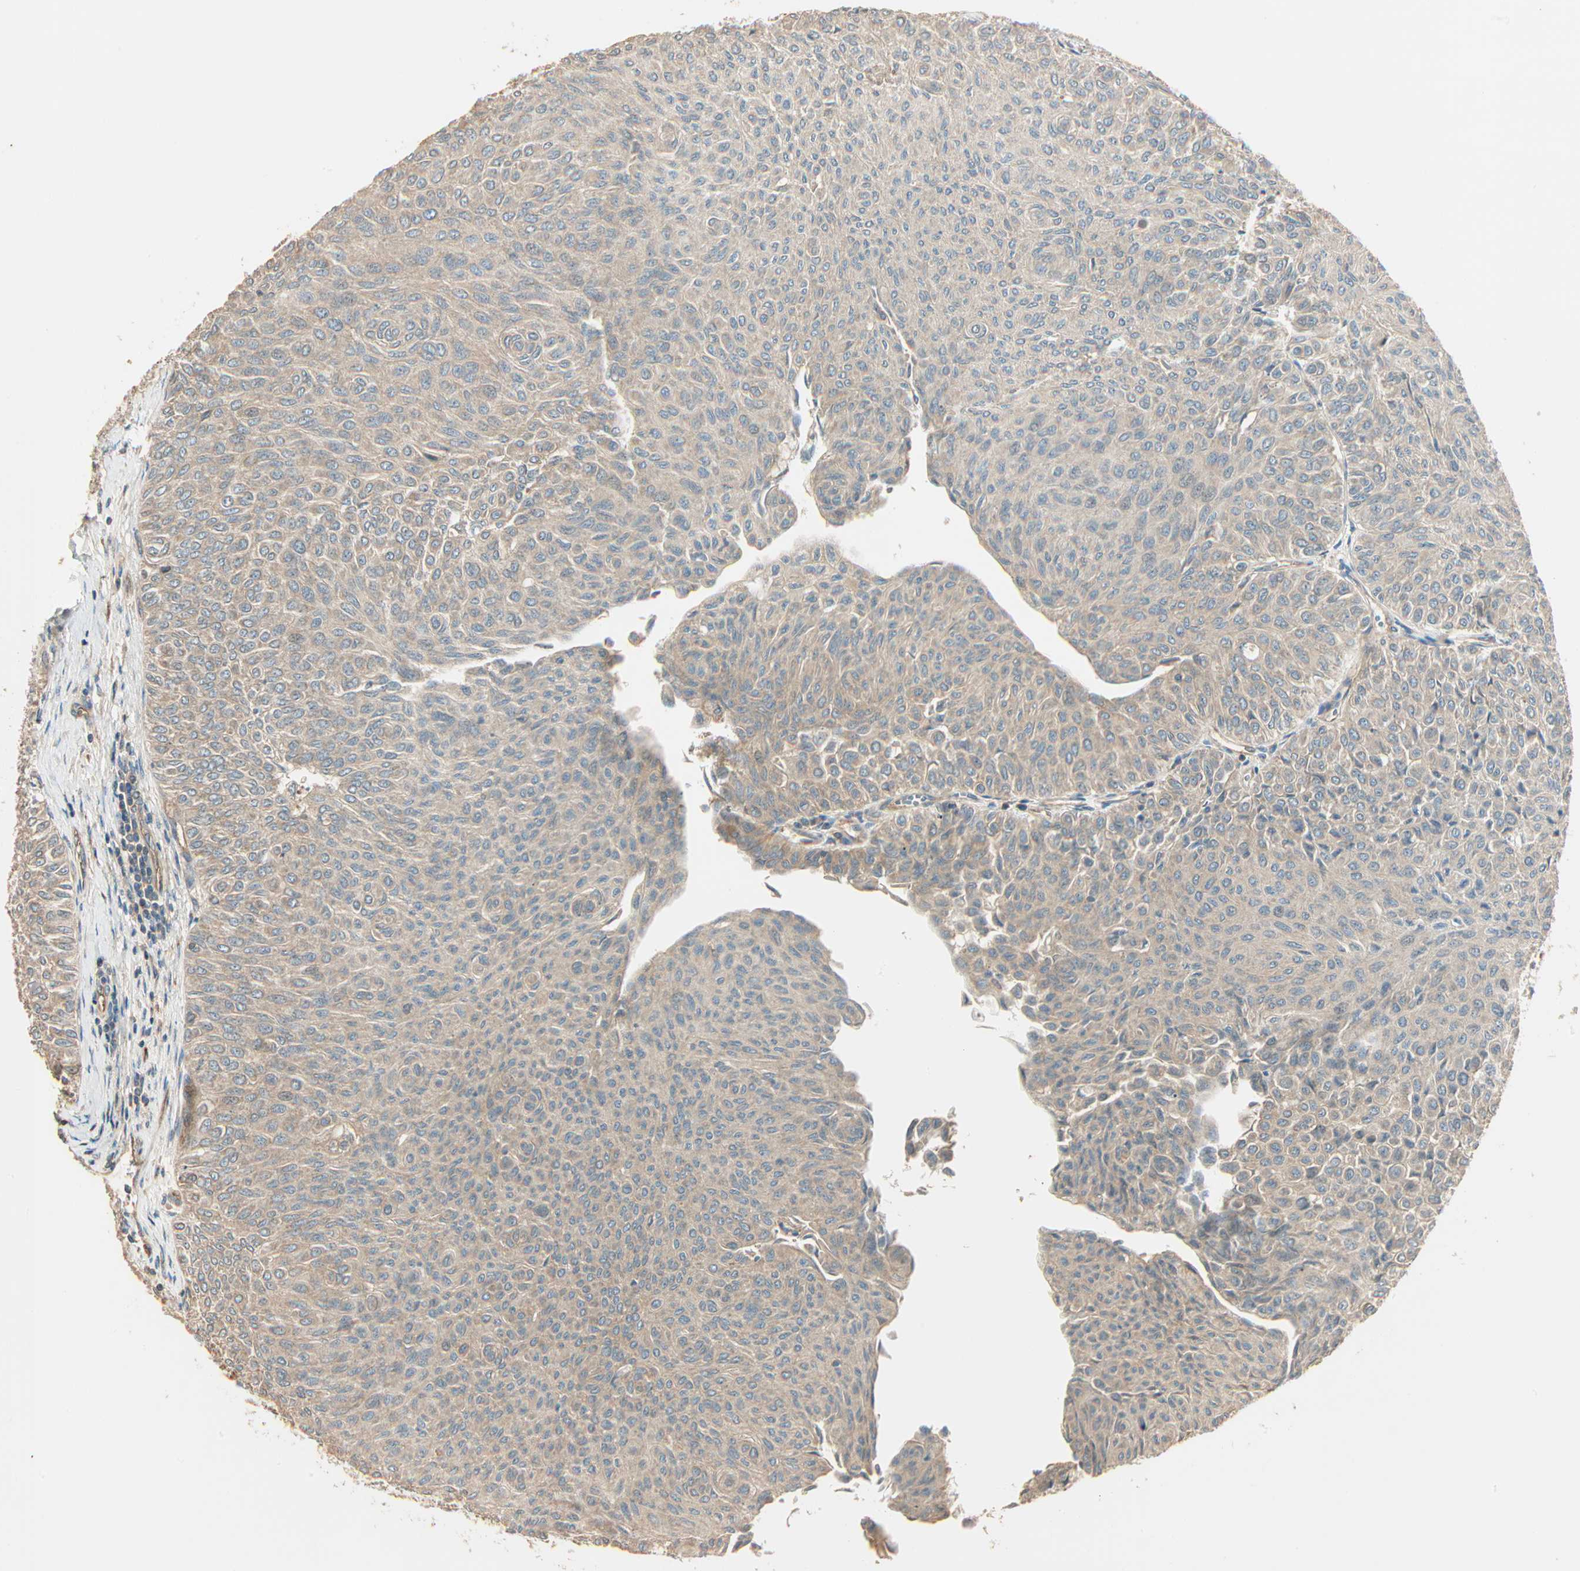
{"staining": {"intensity": "weak", "quantity": ">75%", "location": "cytoplasmic/membranous"}, "tissue": "urothelial cancer", "cell_type": "Tumor cells", "image_type": "cancer", "snomed": [{"axis": "morphology", "description": "Urothelial carcinoma, Low grade"}, {"axis": "topography", "description": "Urinary bladder"}], "caption": "Brown immunohistochemical staining in urothelial cancer demonstrates weak cytoplasmic/membranous staining in approximately >75% of tumor cells.", "gene": "GALK1", "patient": {"sex": "male", "age": 78}}